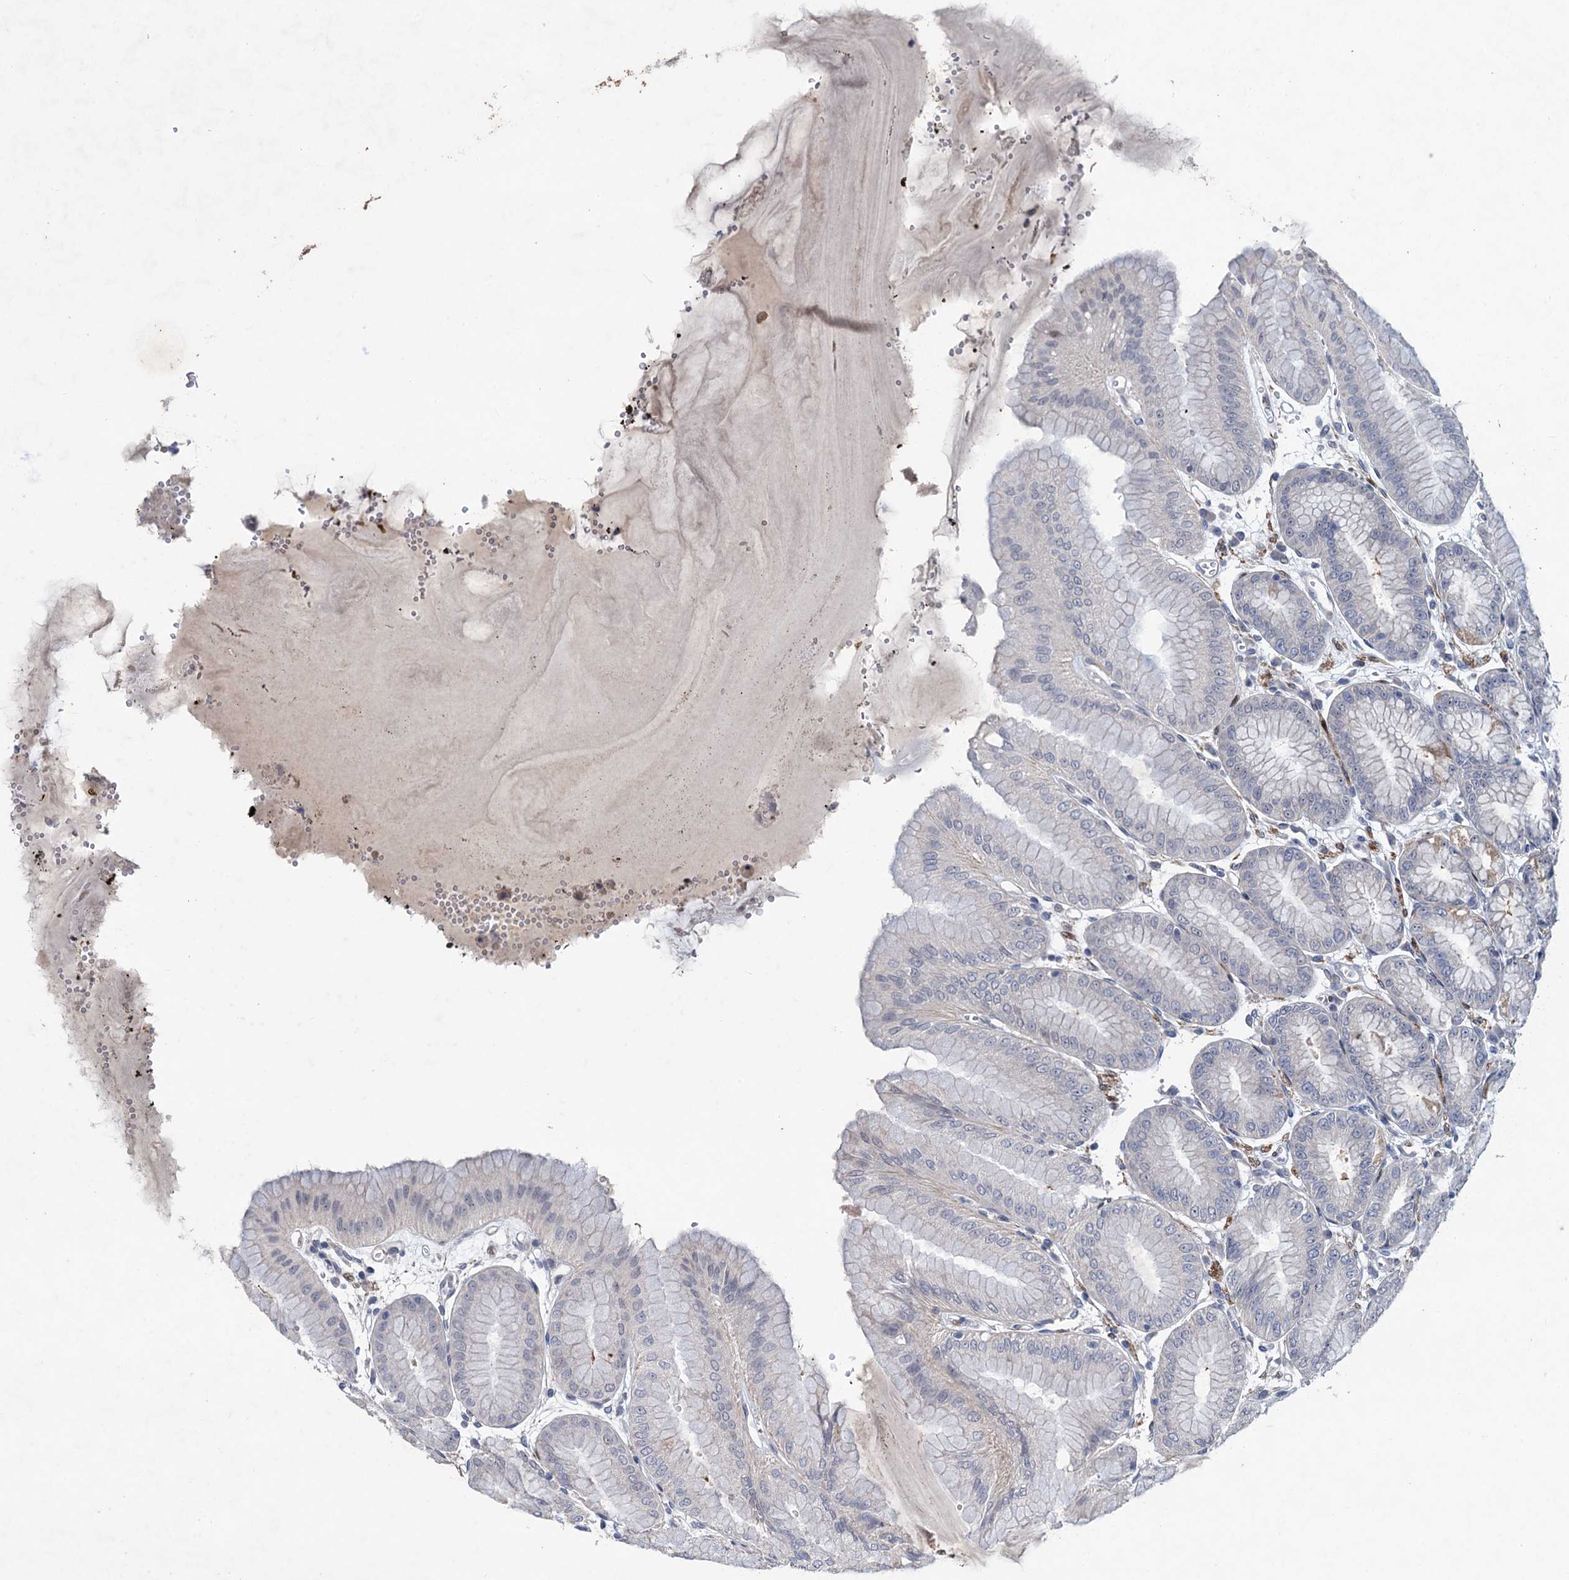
{"staining": {"intensity": "weak", "quantity": "25%-75%", "location": "cytoplasmic/membranous"}, "tissue": "stomach", "cell_type": "Glandular cells", "image_type": "normal", "snomed": [{"axis": "morphology", "description": "Normal tissue, NOS"}, {"axis": "topography", "description": "Stomach, lower"}], "caption": "Protein expression by immunohistochemistry (IHC) demonstrates weak cytoplasmic/membranous positivity in about 25%-75% of glandular cells in normal stomach. (brown staining indicates protein expression, while blue staining denotes nuclei).", "gene": "ESYT3", "patient": {"sex": "male", "age": 71}}